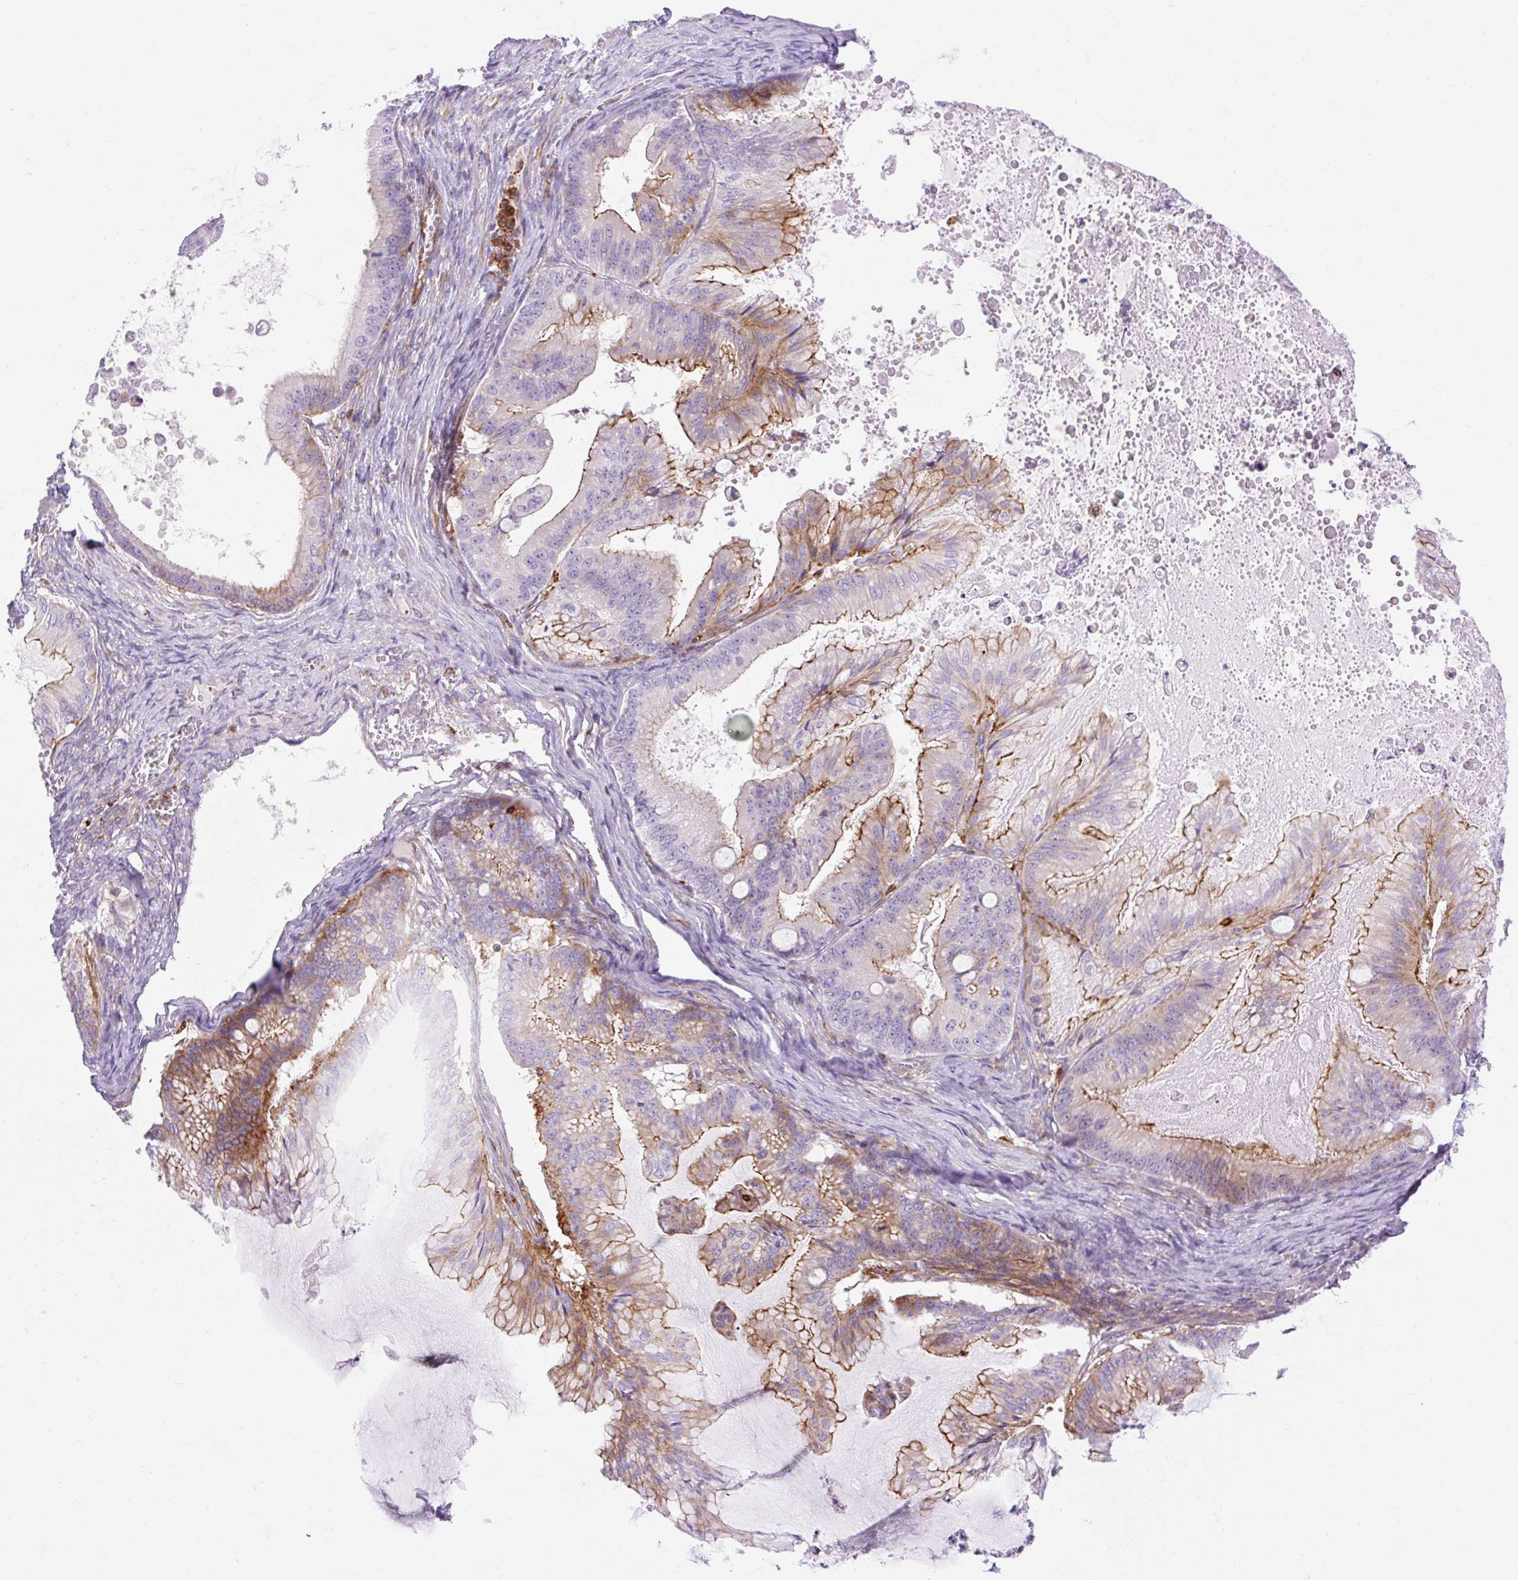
{"staining": {"intensity": "moderate", "quantity": "25%-75%", "location": "cytoplasmic/membranous"}, "tissue": "ovarian cancer", "cell_type": "Tumor cells", "image_type": "cancer", "snomed": [{"axis": "morphology", "description": "Cystadenocarcinoma, mucinous, NOS"}, {"axis": "topography", "description": "Ovary"}], "caption": "A brown stain shows moderate cytoplasmic/membranous staining of a protein in mucinous cystadenocarcinoma (ovarian) tumor cells. (Brightfield microscopy of DAB IHC at high magnification).", "gene": "CORO7-PAM16", "patient": {"sex": "female", "age": 71}}